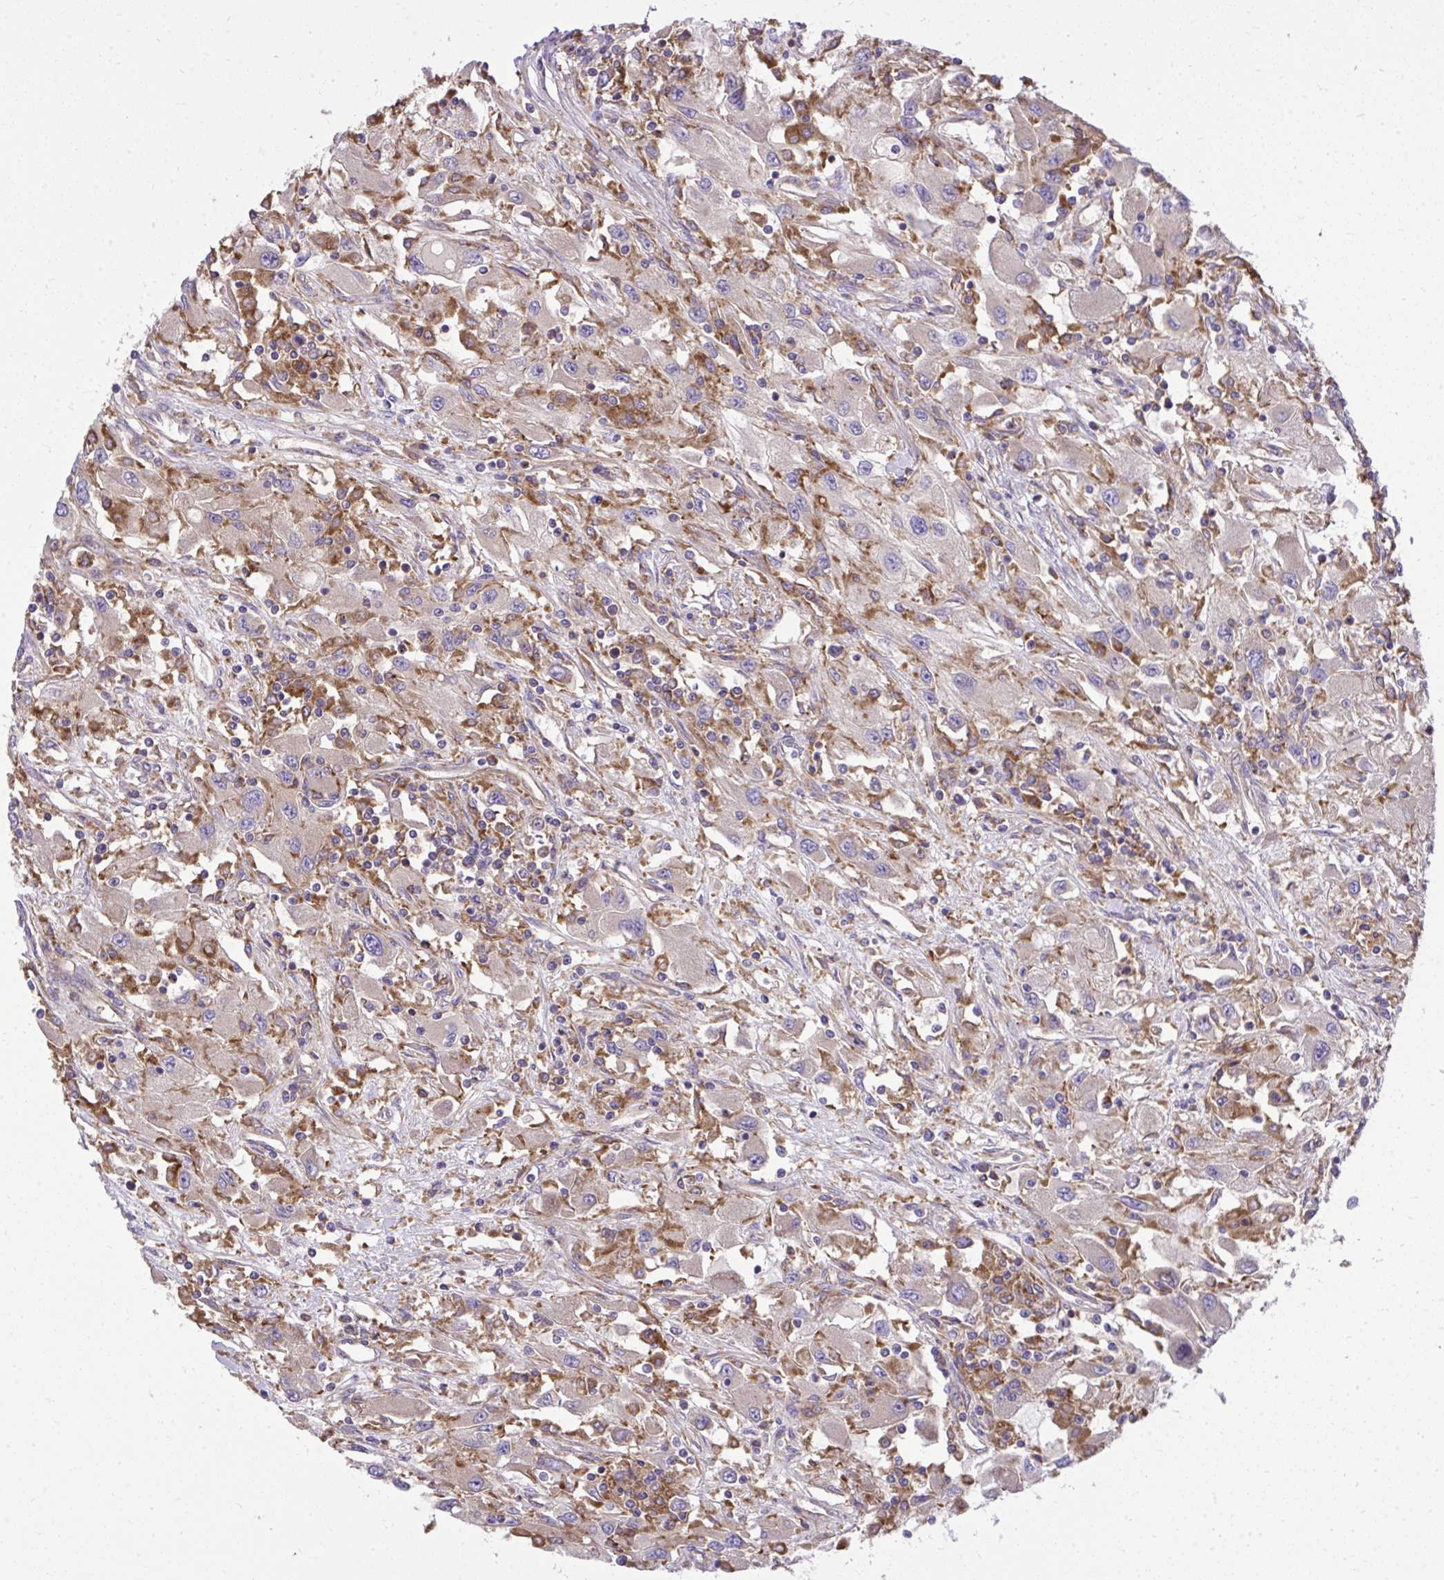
{"staining": {"intensity": "weak", "quantity": "25%-75%", "location": "cytoplasmic/membranous"}, "tissue": "renal cancer", "cell_type": "Tumor cells", "image_type": "cancer", "snomed": [{"axis": "morphology", "description": "Adenocarcinoma, NOS"}, {"axis": "topography", "description": "Kidney"}], "caption": "Immunohistochemistry of human renal cancer (adenocarcinoma) reveals low levels of weak cytoplasmic/membranous expression in approximately 25%-75% of tumor cells.", "gene": "PAIP2", "patient": {"sex": "female", "age": 67}}